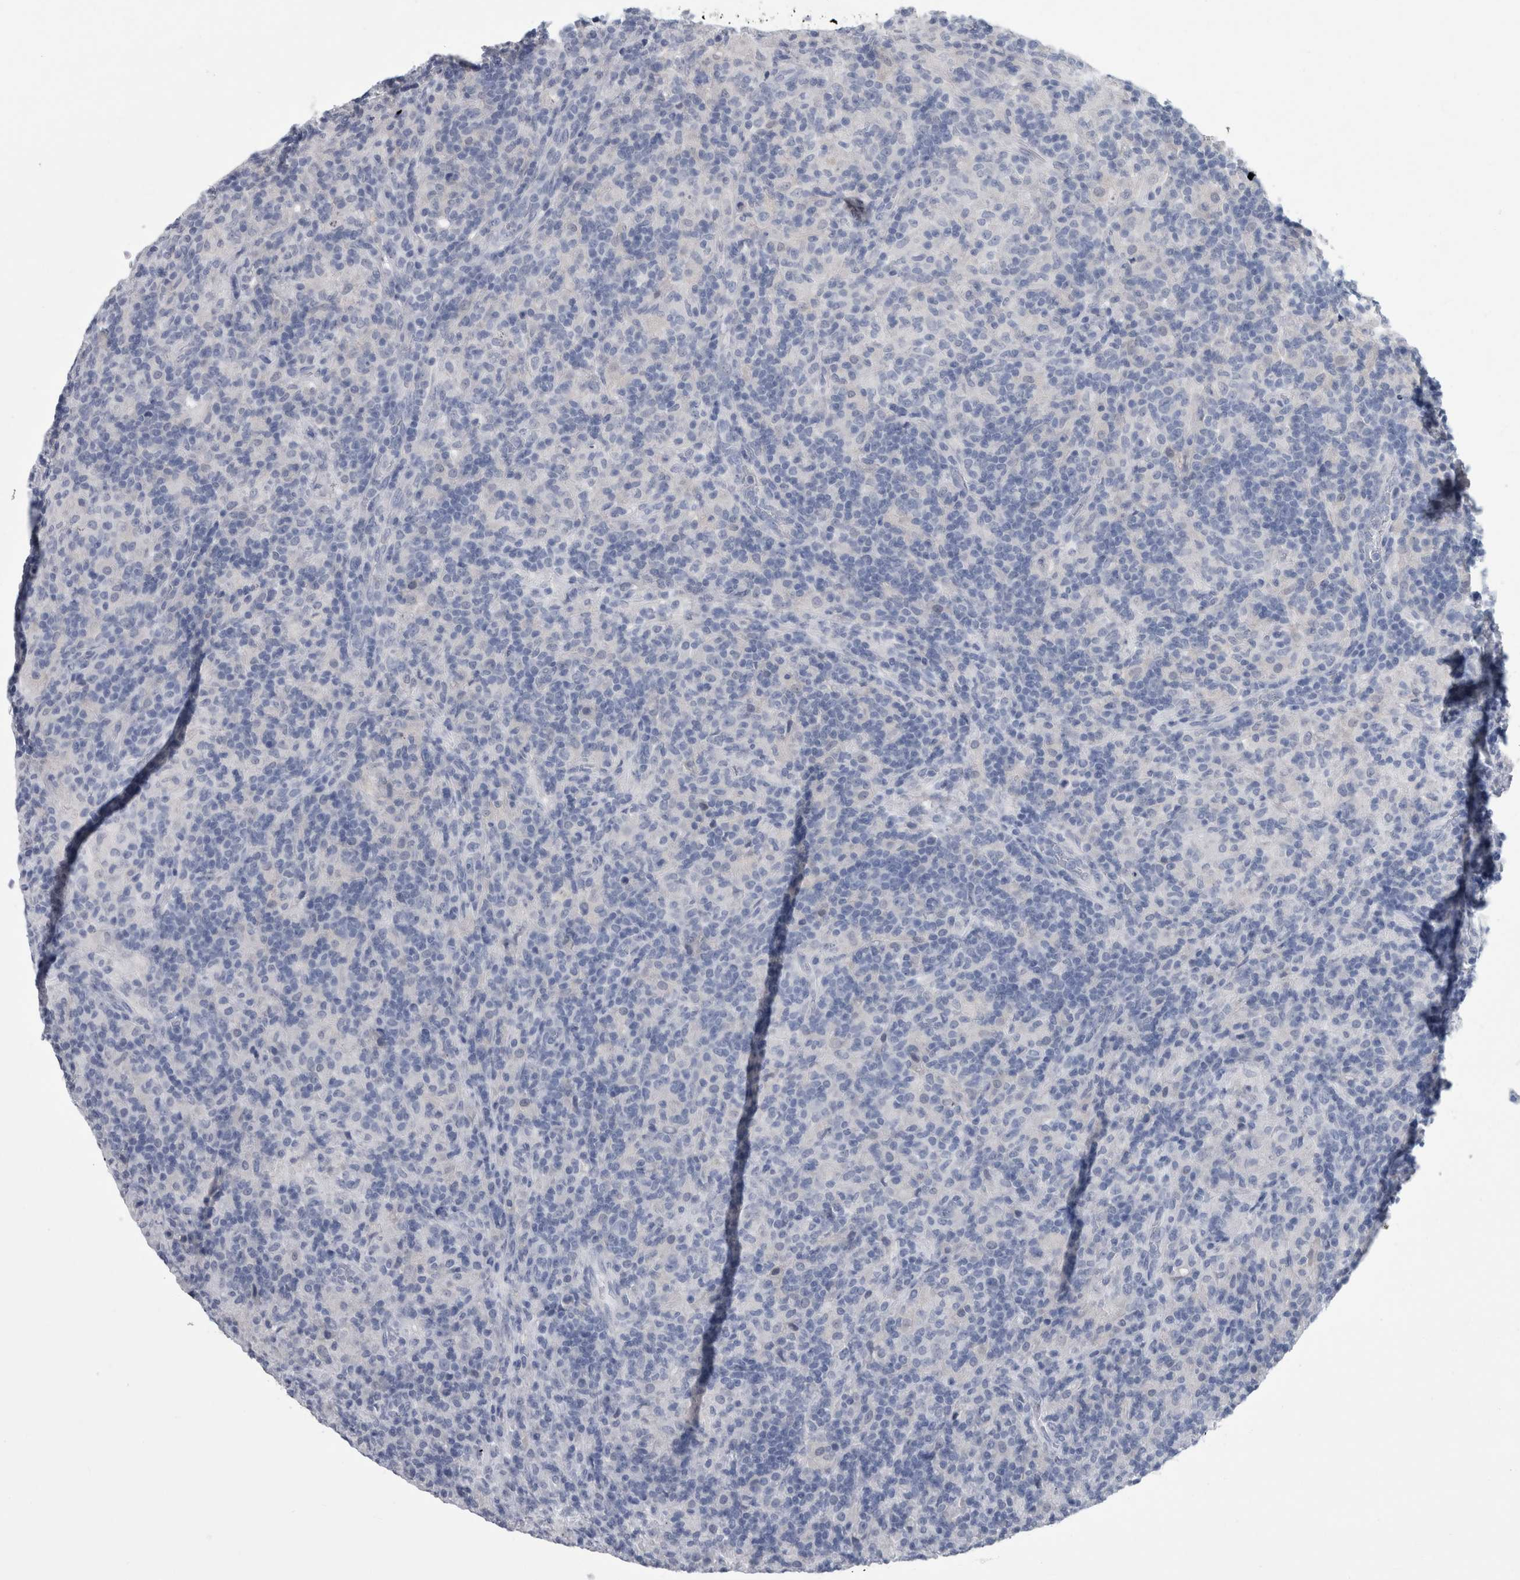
{"staining": {"intensity": "negative", "quantity": "none", "location": "none"}, "tissue": "lymphoma", "cell_type": "Tumor cells", "image_type": "cancer", "snomed": [{"axis": "morphology", "description": "Hodgkin's disease, NOS"}, {"axis": "topography", "description": "Lymph node"}], "caption": "The image shows no significant positivity in tumor cells of Hodgkin's disease.", "gene": "FAM83H", "patient": {"sex": "male", "age": 70}}